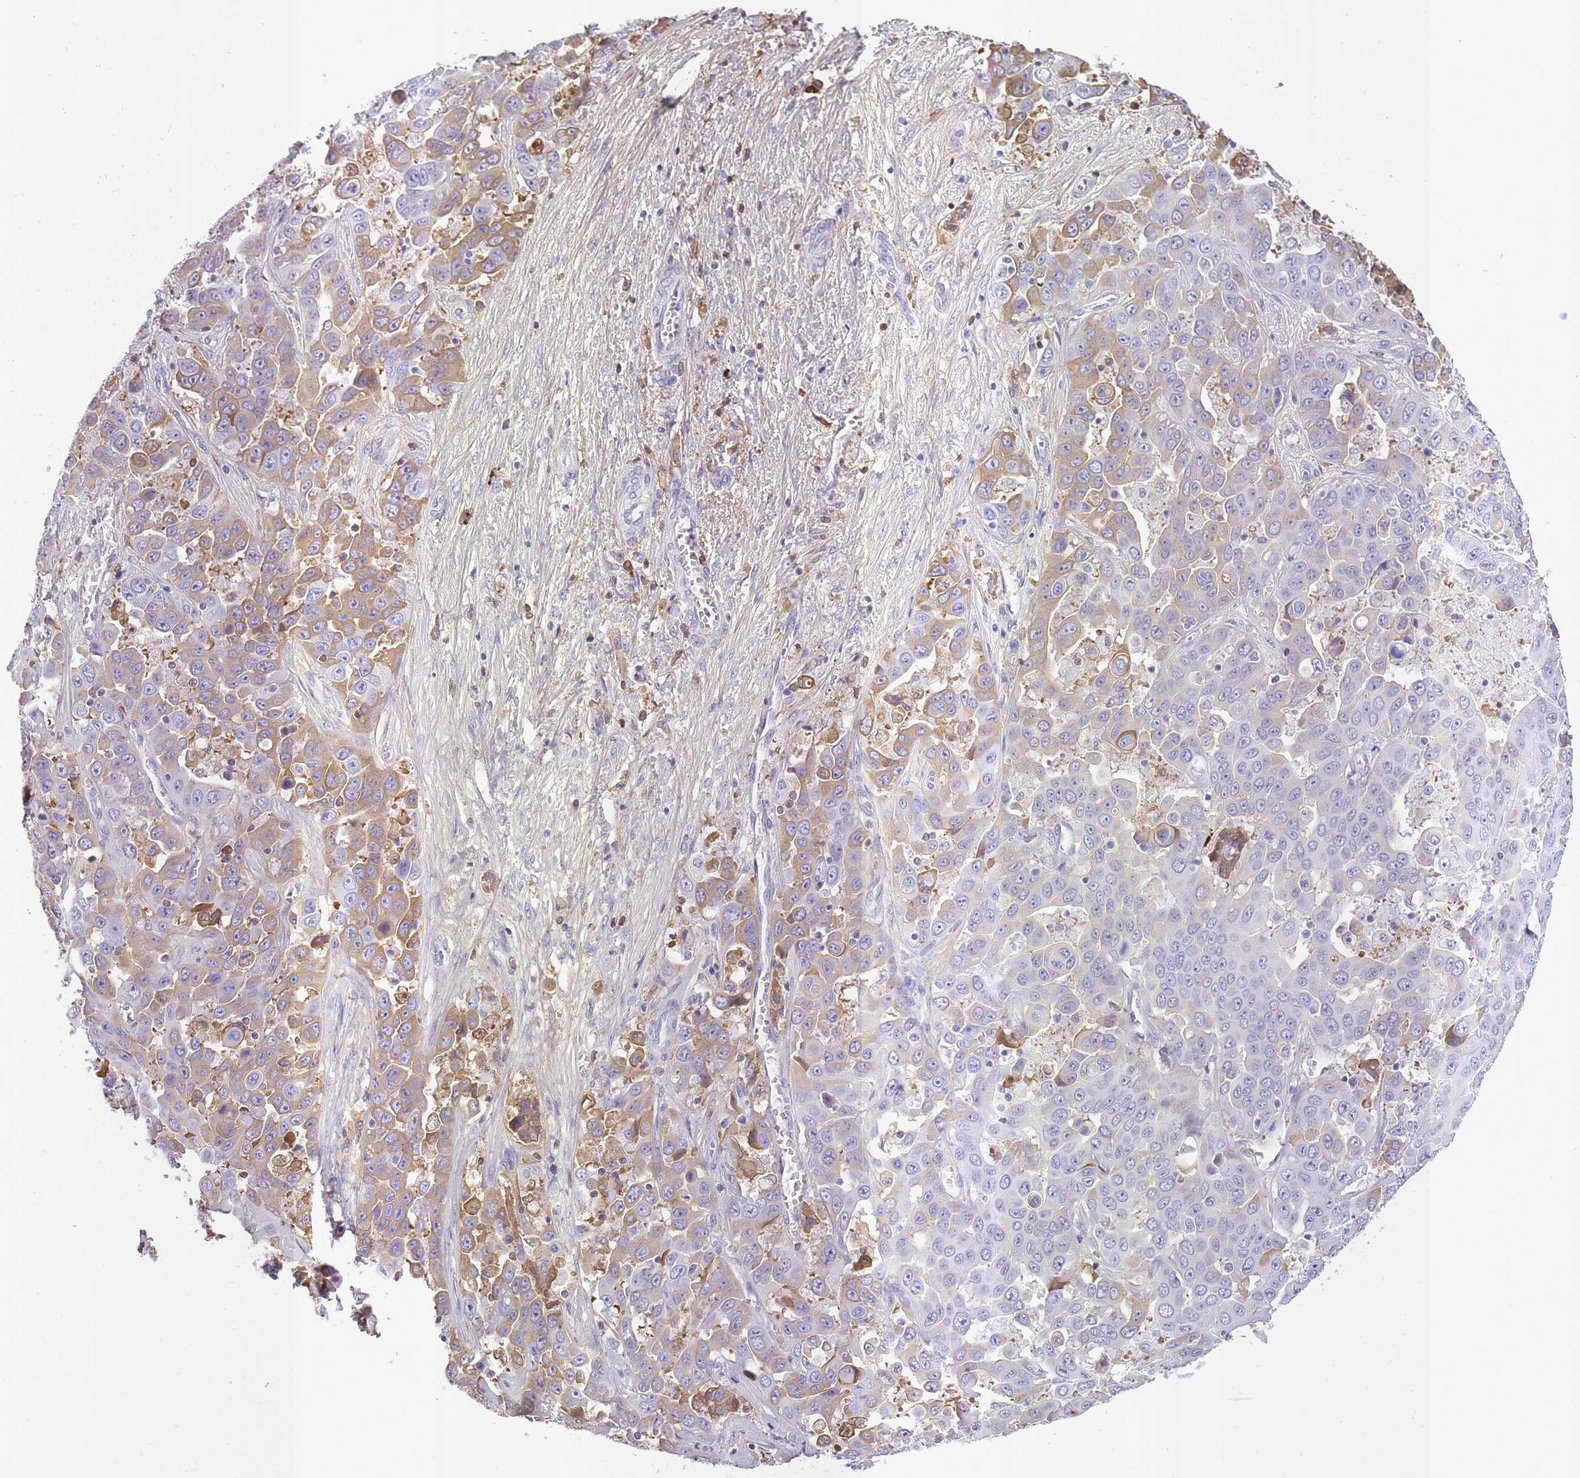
{"staining": {"intensity": "moderate", "quantity": "<25%", "location": "cytoplasmic/membranous"}, "tissue": "liver cancer", "cell_type": "Tumor cells", "image_type": "cancer", "snomed": [{"axis": "morphology", "description": "Cholangiocarcinoma"}, {"axis": "topography", "description": "Liver"}], "caption": "Immunohistochemical staining of human cholangiocarcinoma (liver) shows moderate cytoplasmic/membranous protein staining in approximately <25% of tumor cells.", "gene": "IGKV1D-42", "patient": {"sex": "female", "age": 52}}